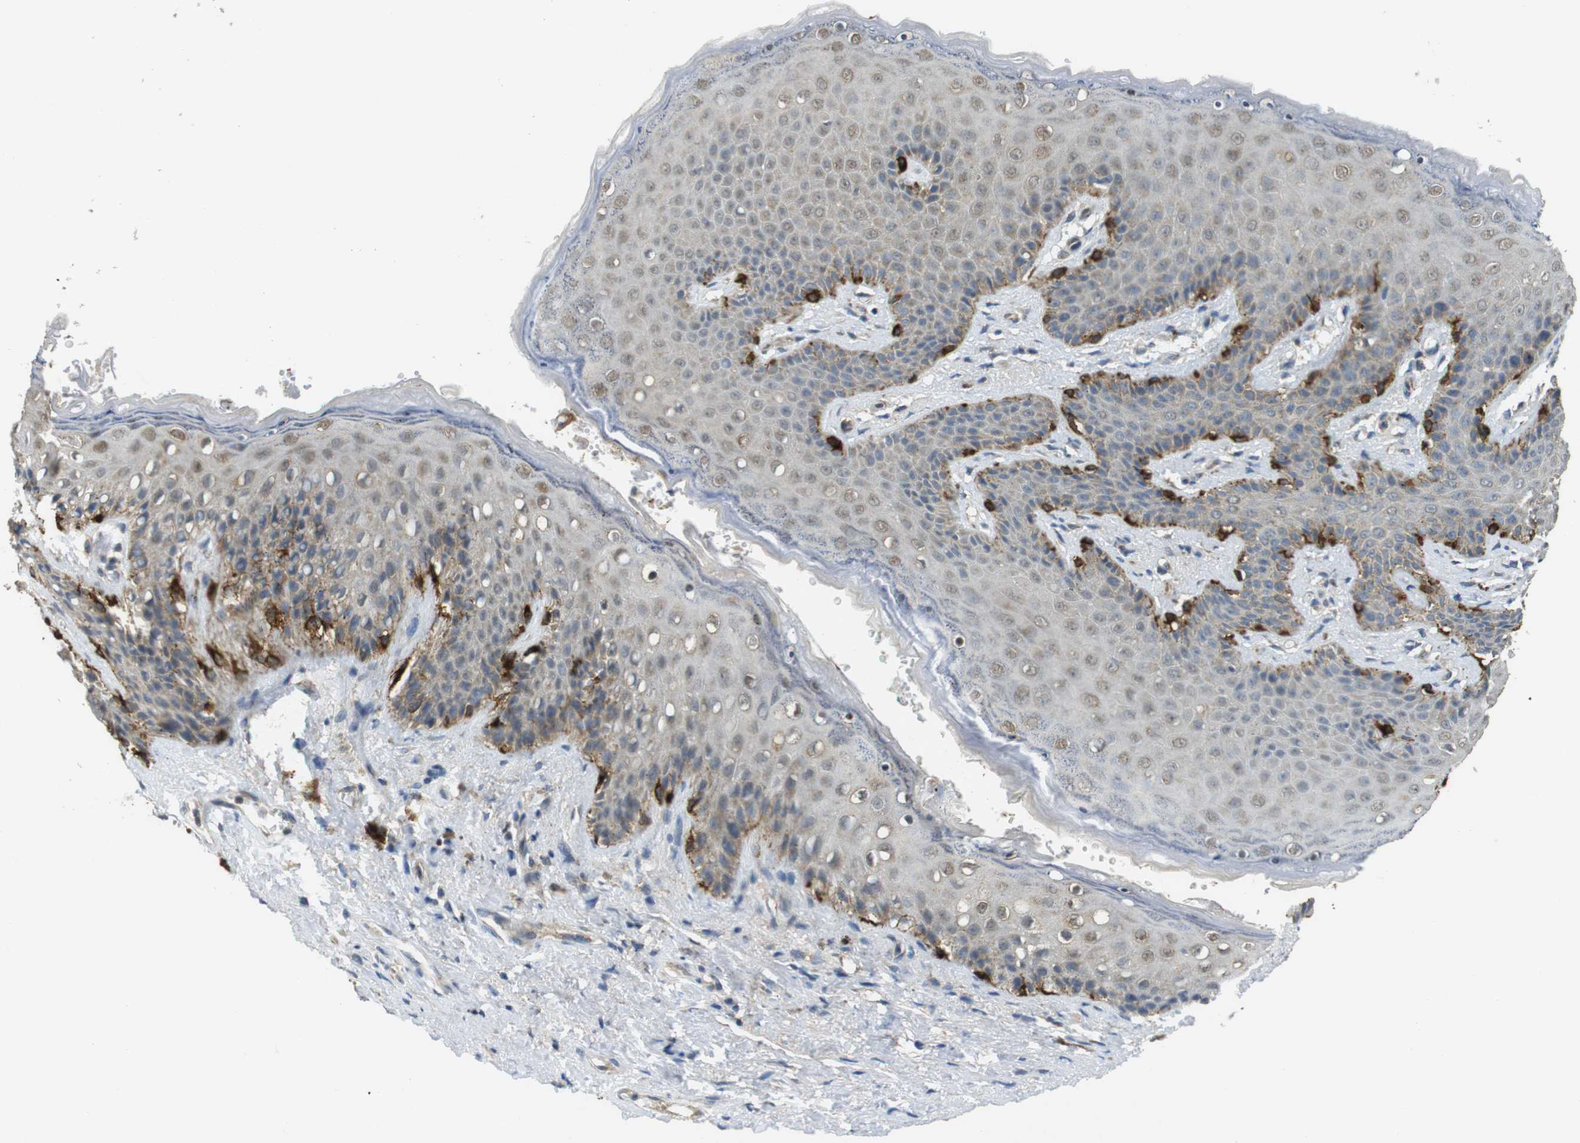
{"staining": {"intensity": "strong", "quantity": "<25%", "location": "cytoplasmic/membranous"}, "tissue": "skin", "cell_type": "Epidermal cells", "image_type": "normal", "snomed": [{"axis": "morphology", "description": "Normal tissue, NOS"}, {"axis": "topography", "description": "Anal"}], "caption": "IHC (DAB) staining of normal skin exhibits strong cytoplasmic/membranous protein positivity in about <25% of epidermal cells.", "gene": "BRI3BP", "patient": {"sex": "female", "age": 46}}